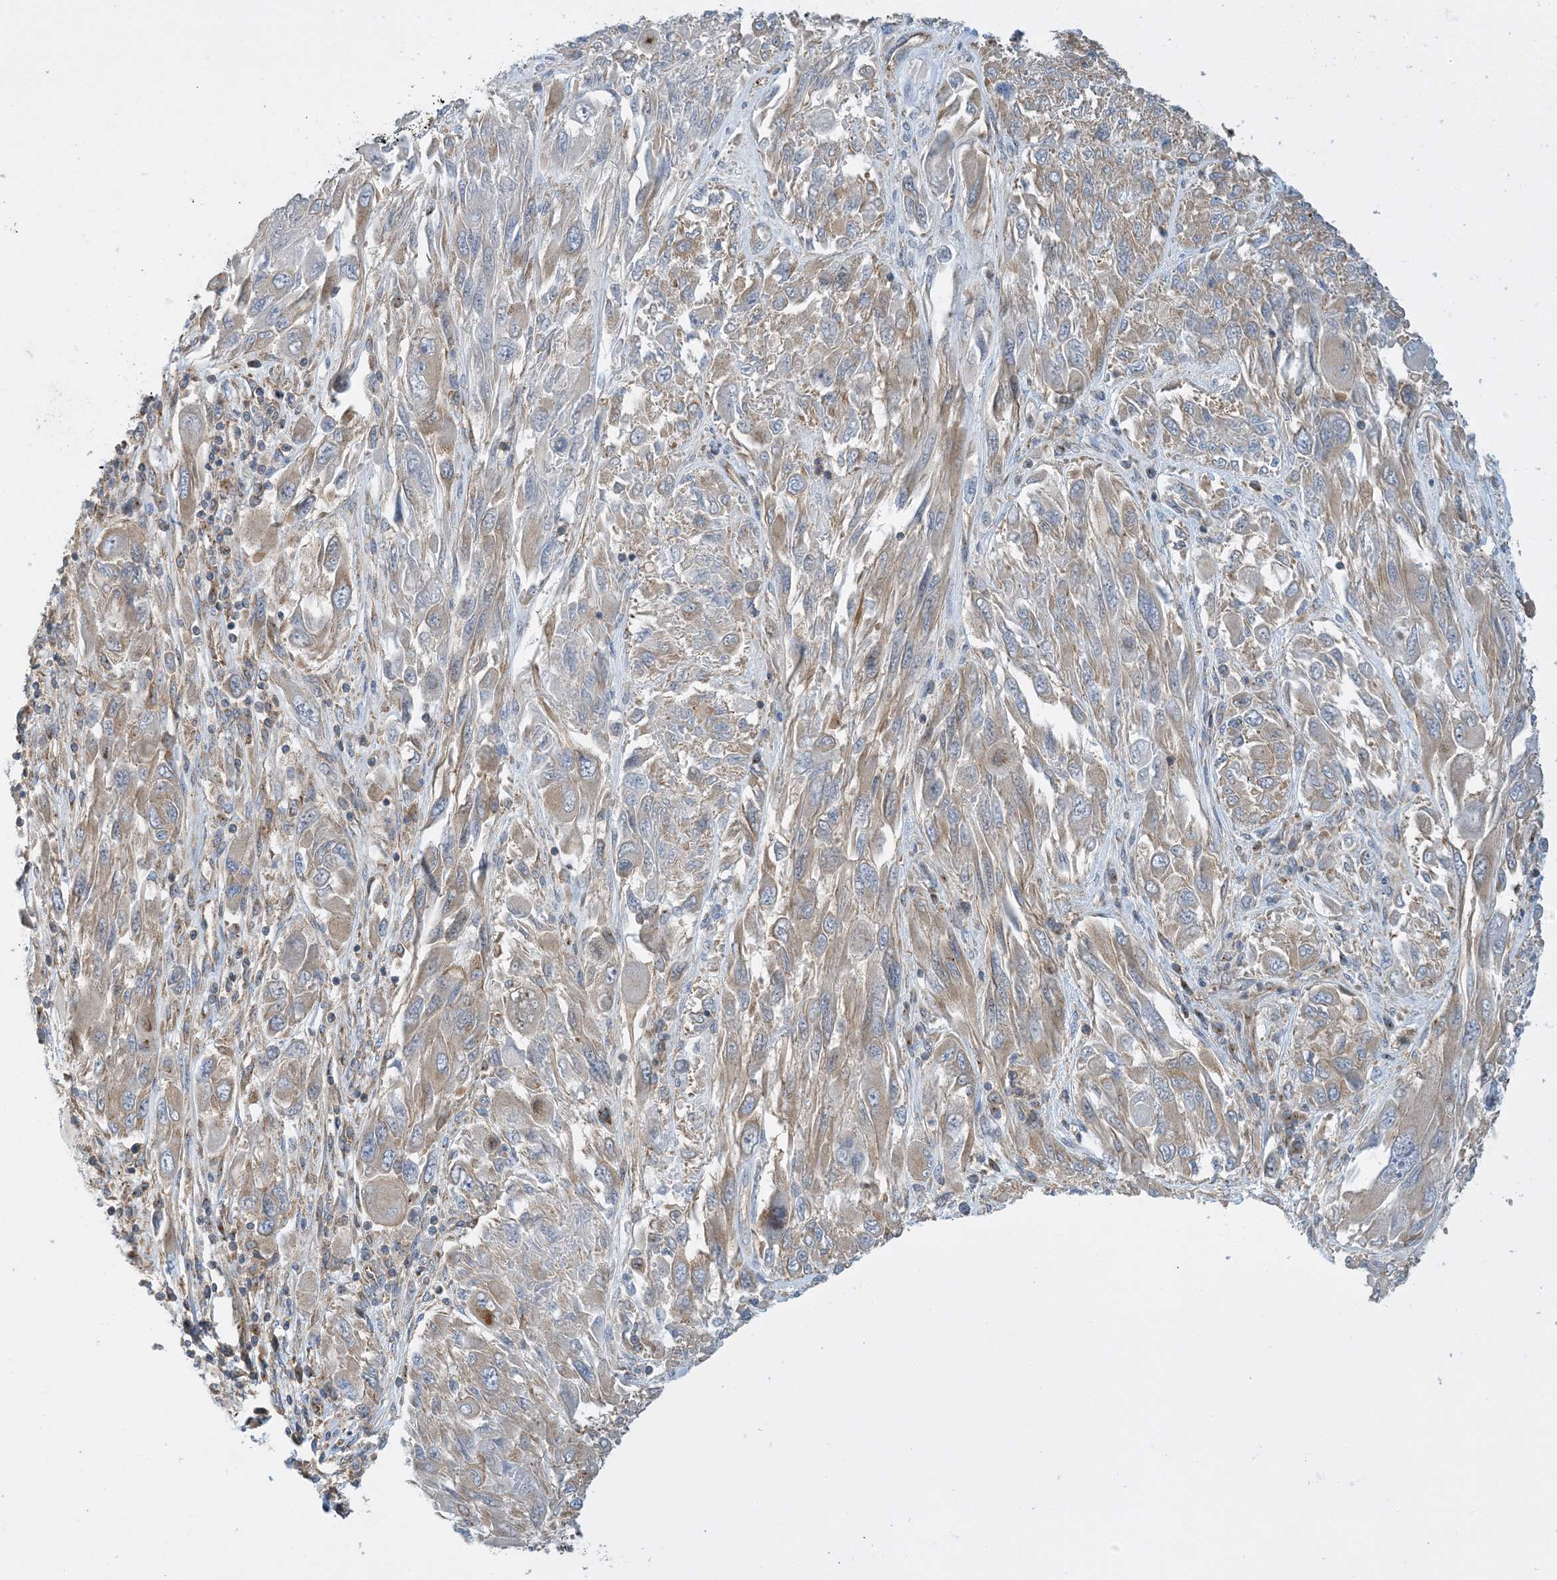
{"staining": {"intensity": "weak", "quantity": ">75%", "location": "cytoplasmic/membranous"}, "tissue": "melanoma", "cell_type": "Tumor cells", "image_type": "cancer", "snomed": [{"axis": "morphology", "description": "Malignant melanoma, NOS"}, {"axis": "topography", "description": "Skin"}], "caption": "The histopathology image demonstrates a brown stain indicating the presence of a protein in the cytoplasmic/membranous of tumor cells in melanoma. Nuclei are stained in blue.", "gene": "SIDT1", "patient": {"sex": "female", "age": 91}}